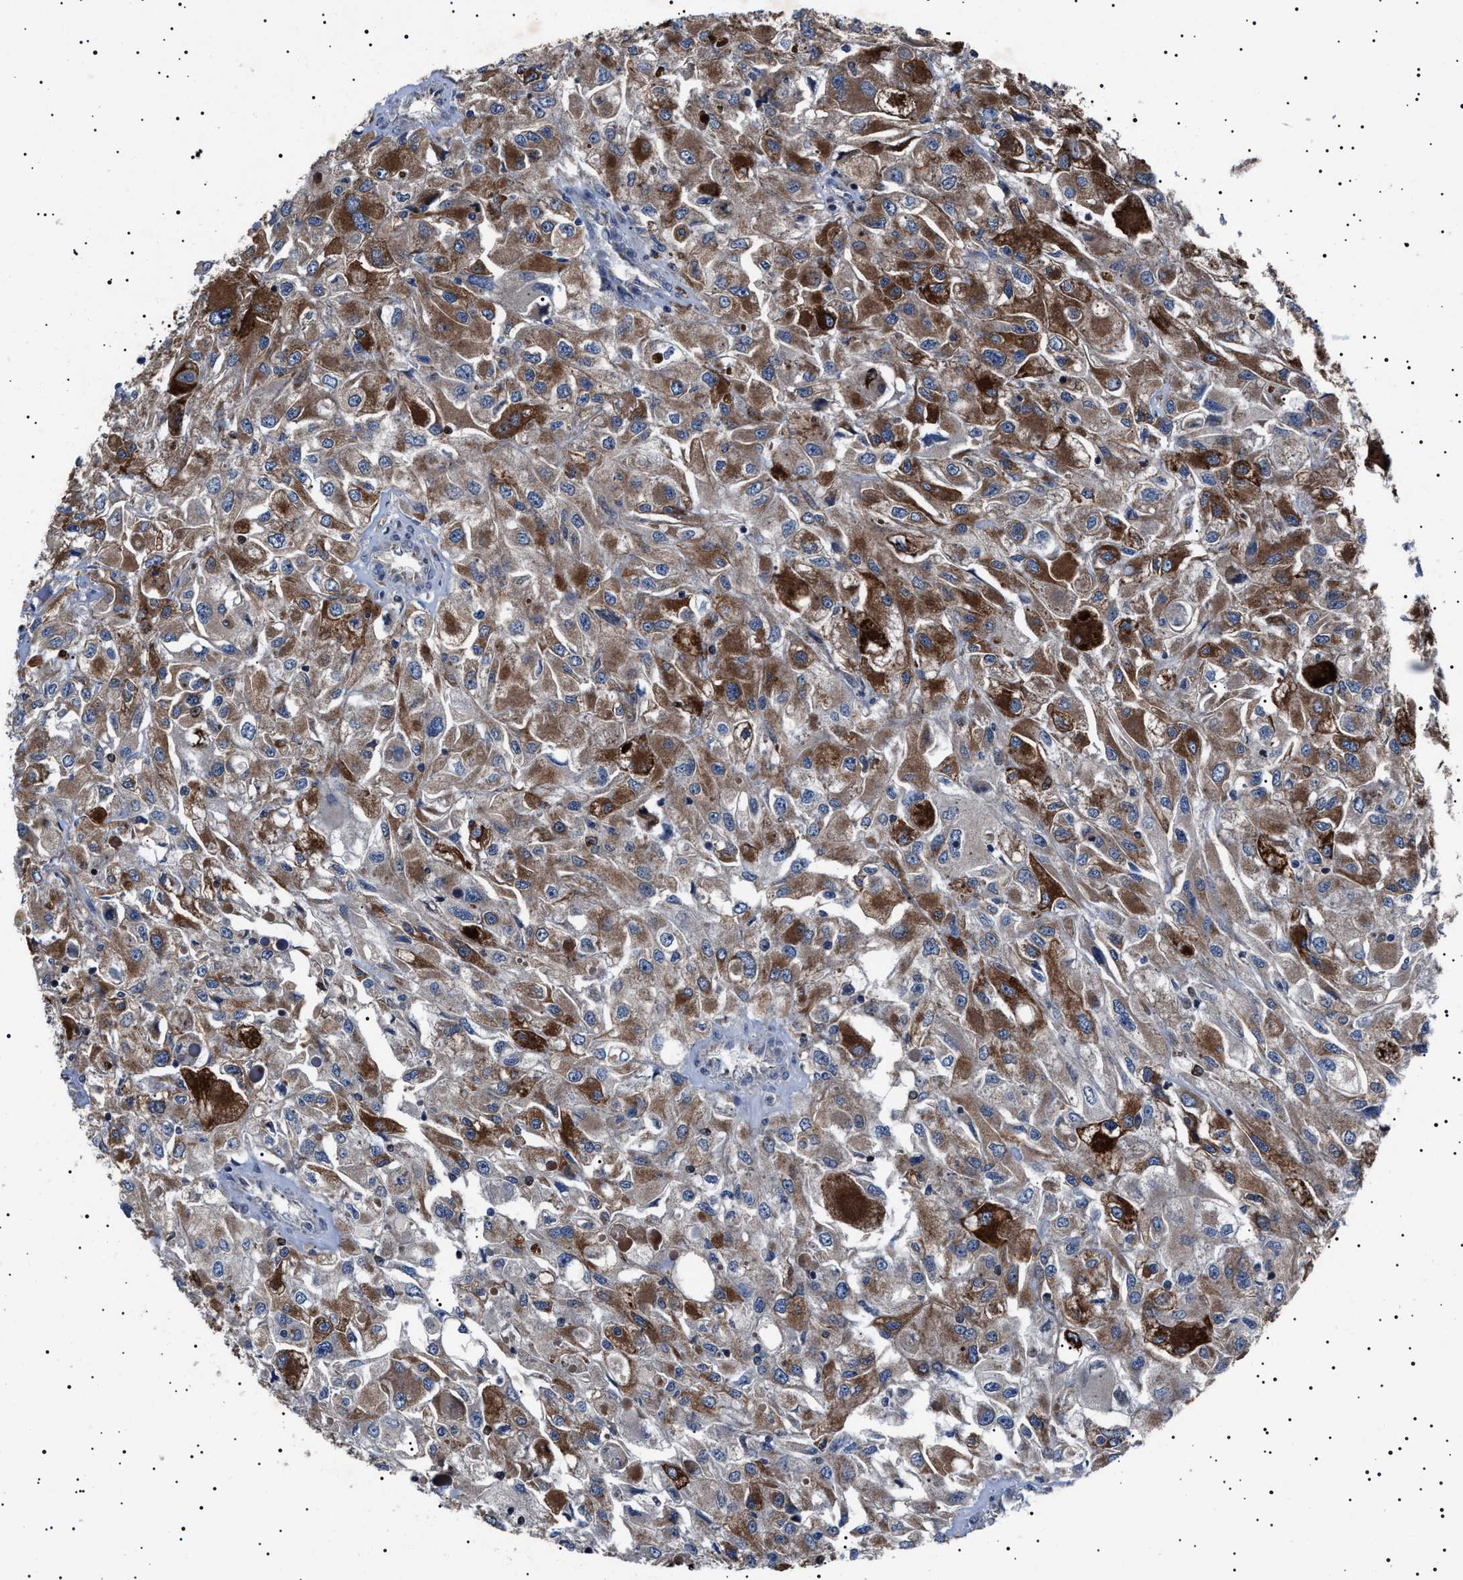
{"staining": {"intensity": "strong", "quantity": ">75%", "location": "cytoplasmic/membranous"}, "tissue": "renal cancer", "cell_type": "Tumor cells", "image_type": "cancer", "snomed": [{"axis": "morphology", "description": "Adenocarcinoma, NOS"}, {"axis": "topography", "description": "Kidney"}], "caption": "Renal cancer stained with IHC exhibits strong cytoplasmic/membranous expression in about >75% of tumor cells.", "gene": "PTRH1", "patient": {"sex": "female", "age": 52}}